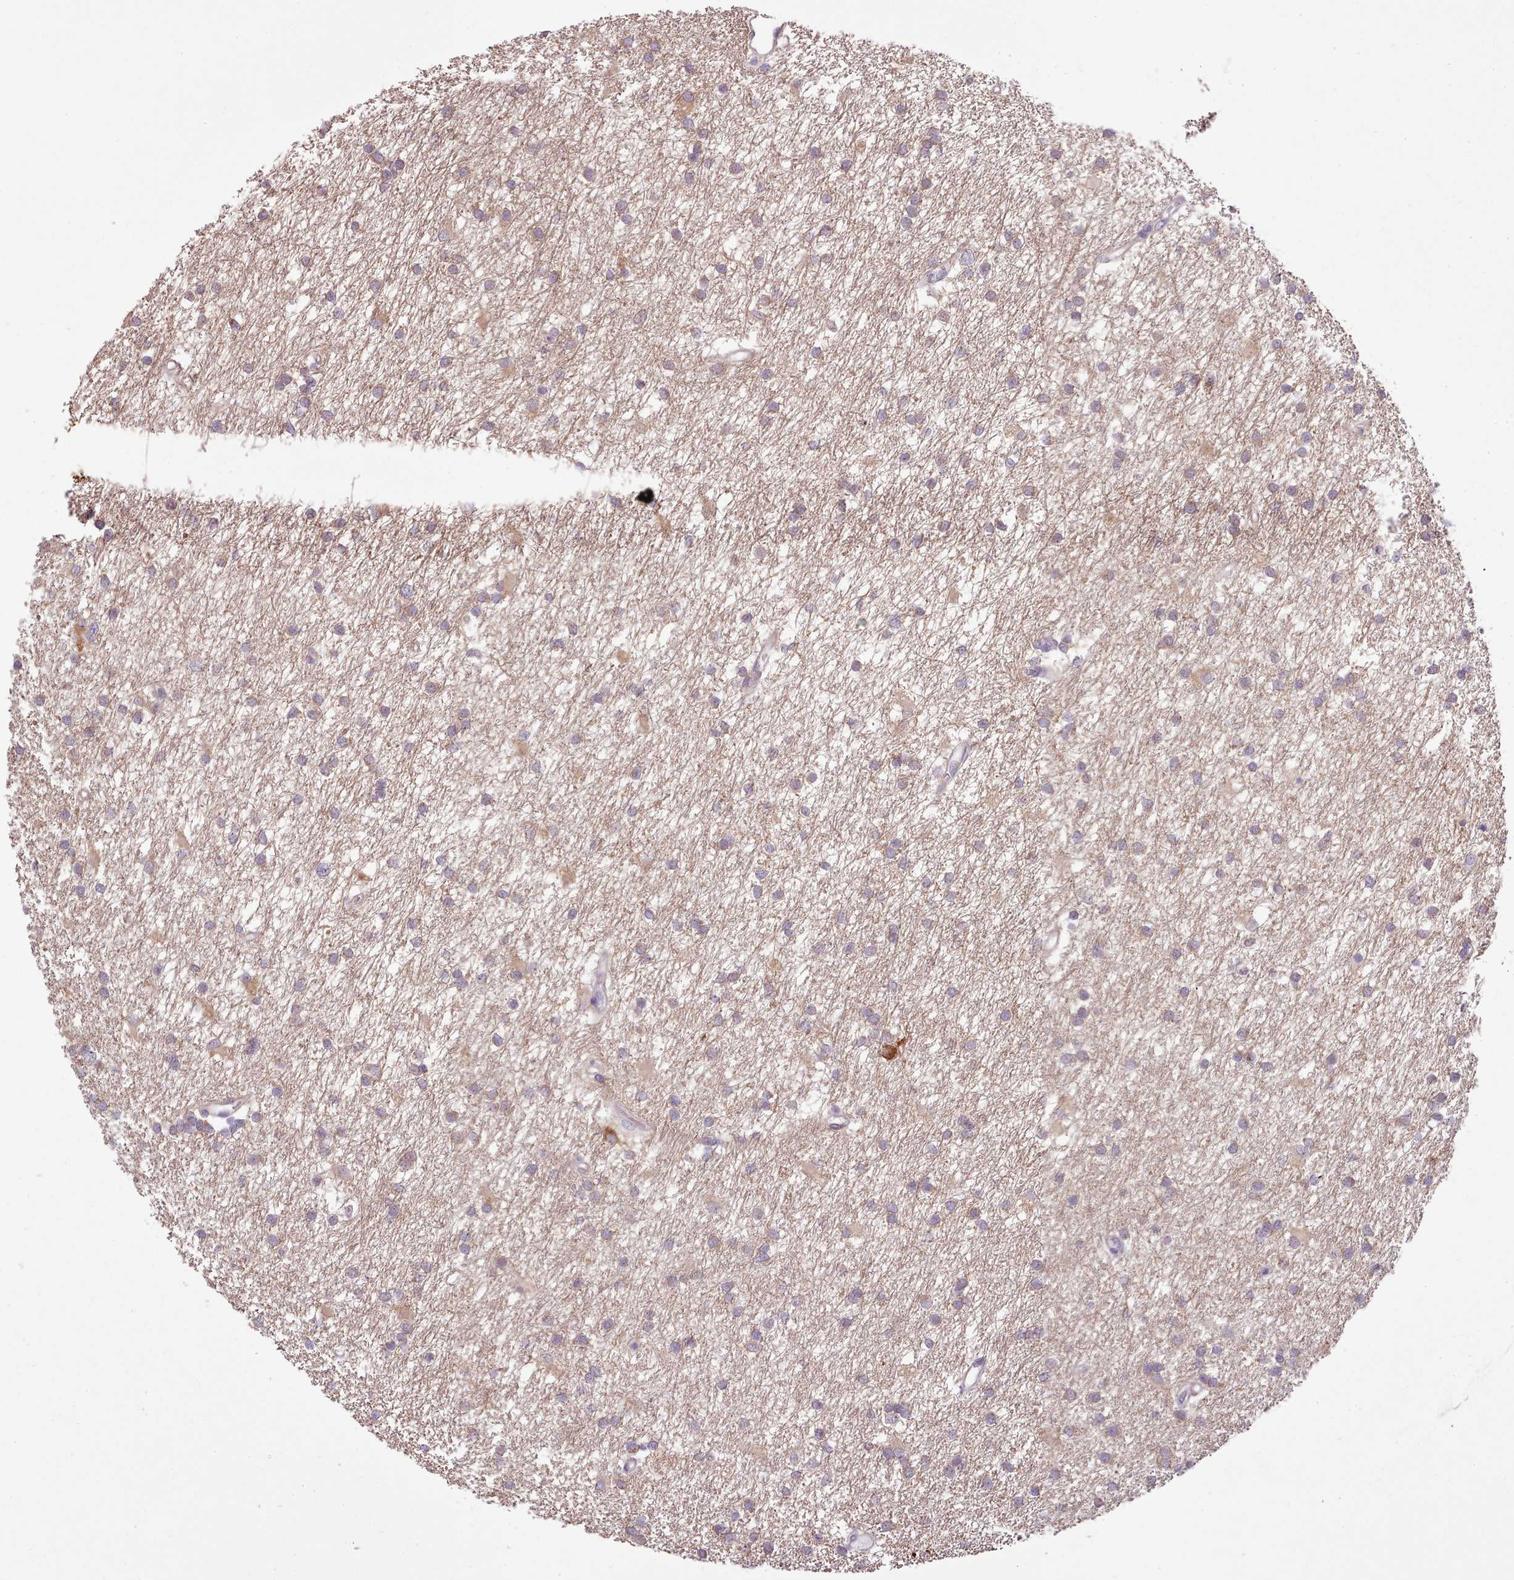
{"staining": {"intensity": "weak", "quantity": "25%-75%", "location": "cytoplasmic/membranous"}, "tissue": "glioma", "cell_type": "Tumor cells", "image_type": "cancer", "snomed": [{"axis": "morphology", "description": "Glioma, malignant, High grade"}, {"axis": "topography", "description": "Brain"}], "caption": "Weak cytoplasmic/membranous staining is present in approximately 25%-75% of tumor cells in malignant glioma (high-grade).", "gene": "SETX", "patient": {"sex": "male", "age": 77}}